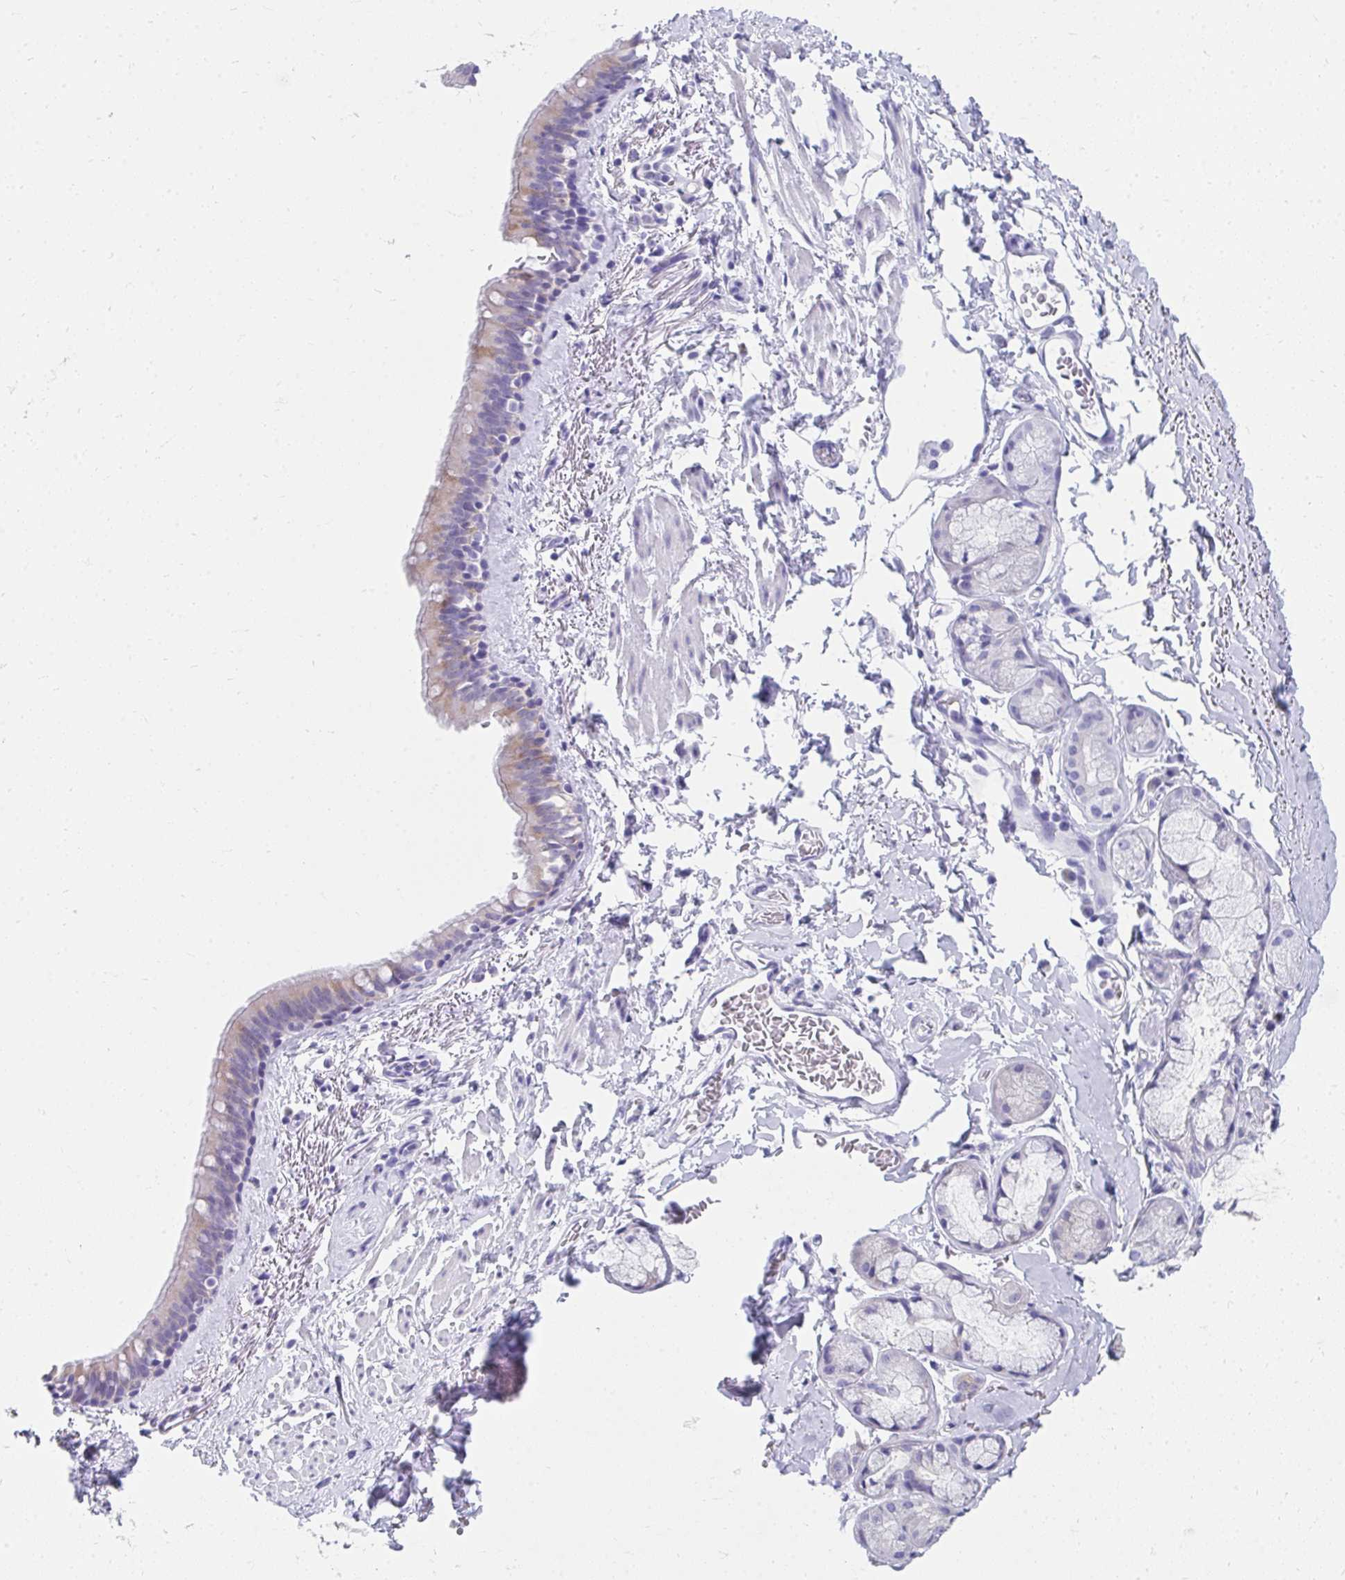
{"staining": {"intensity": "negative", "quantity": "none", "location": "none"}, "tissue": "soft tissue", "cell_type": "Chondrocytes", "image_type": "normal", "snomed": [{"axis": "morphology", "description": "Normal tissue, NOS"}, {"axis": "topography", "description": "Cartilage tissue"}, {"axis": "topography", "description": "Bronchus"}, {"axis": "topography", "description": "Peripheral nerve tissue"}], "caption": "High power microscopy histopathology image of an immunohistochemistry micrograph of unremarkable soft tissue, revealing no significant expression in chondrocytes.", "gene": "HGD", "patient": {"sex": "male", "age": 67}}